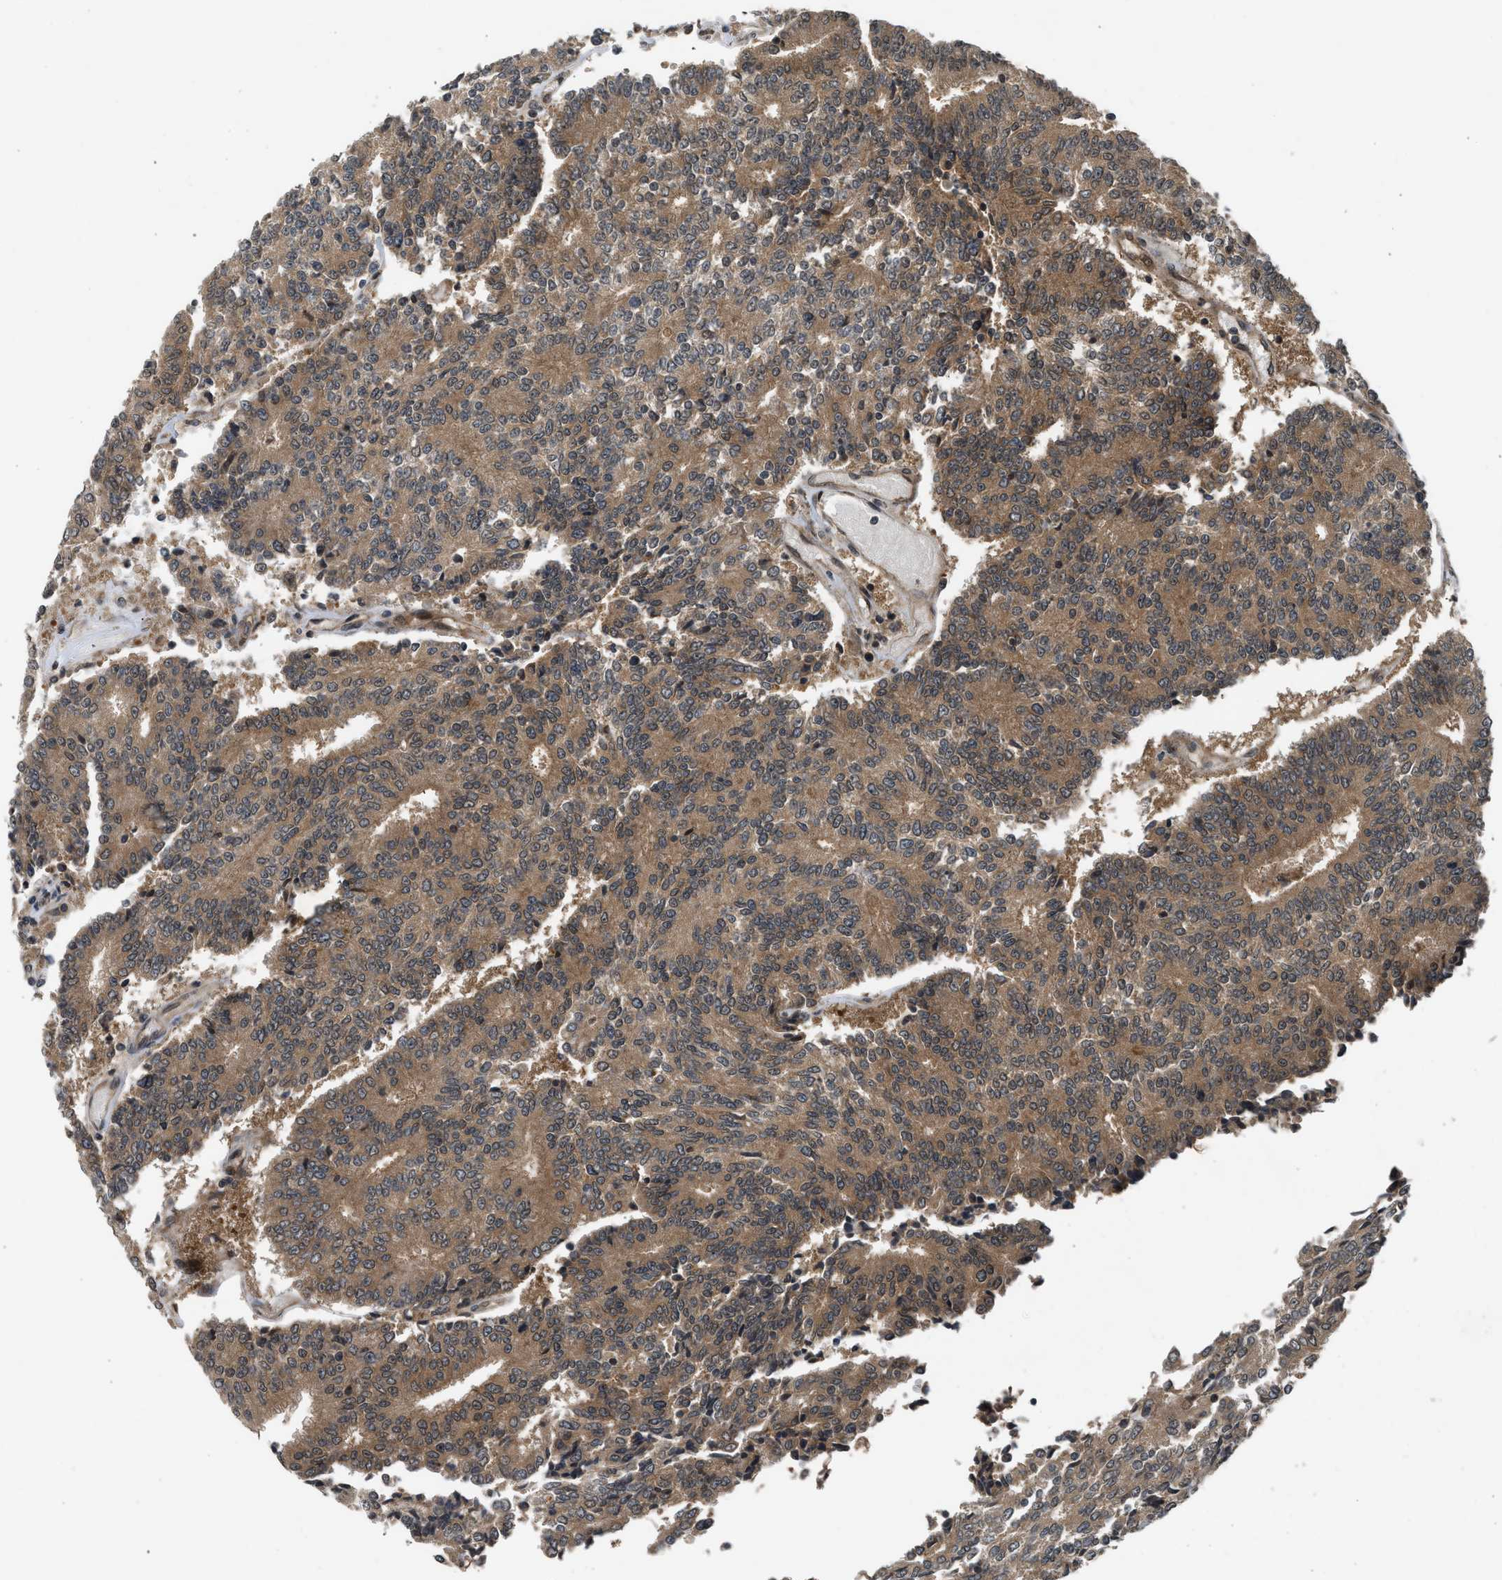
{"staining": {"intensity": "moderate", "quantity": ">75%", "location": "cytoplasmic/membranous"}, "tissue": "prostate cancer", "cell_type": "Tumor cells", "image_type": "cancer", "snomed": [{"axis": "morphology", "description": "Normal tissue, NOS"}, {"axis": "morphology", "description": "Adenocarcinoma, High grade"}, {"axis": "topography", "description": "Prostate"}, {"axis": "topography", "description": "Seminal veicle"}], "caption": "Protein staining of prostate adenocarcinoma (high-grade) tissue shows moderate cytoplasmic/membranous expression in approximately >75% of tumor cells.", "gene": "TXNL1", "patient": {"sex": "male", "age": 55}}